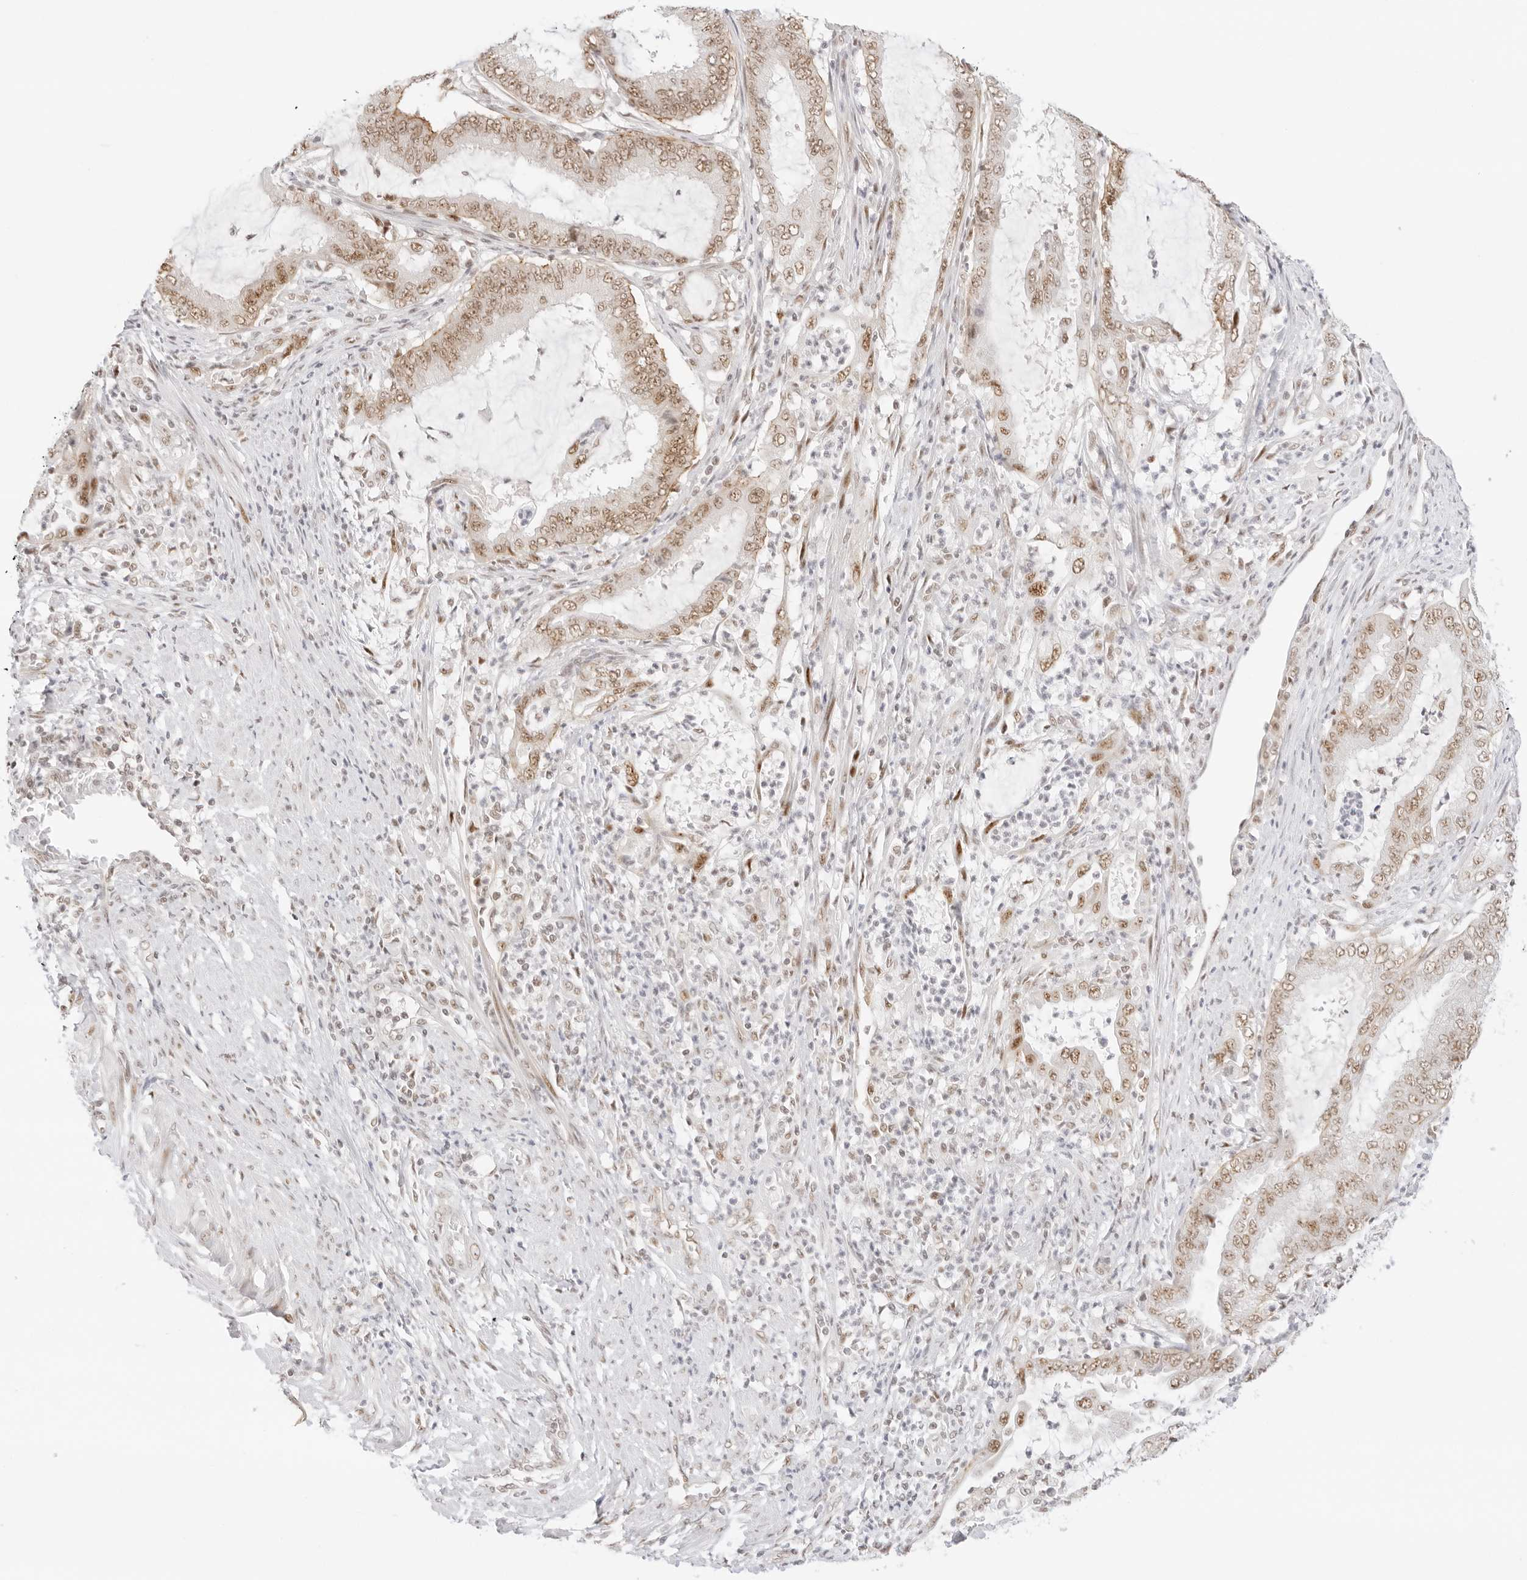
{"staining": {"intensity": "moderate", "quantity": ">75%", "location": "nuclear"}, "tissue": "endometrial cancer", "cell_type": "Tumor cells", "image_type": "cancer", "snomed": [{"axis": "morphology", "description": "Adenocarcinoma, NOS"}, {"axis": "topography", "description": "Endometrium"}], "caption": "This is a histology image of IHC staining of endometrial cancer, which shows moderate staining in the nuclear of tumor cells.", "gene": "ITGA6", "patient": {"sex": "female", "age": 51}}